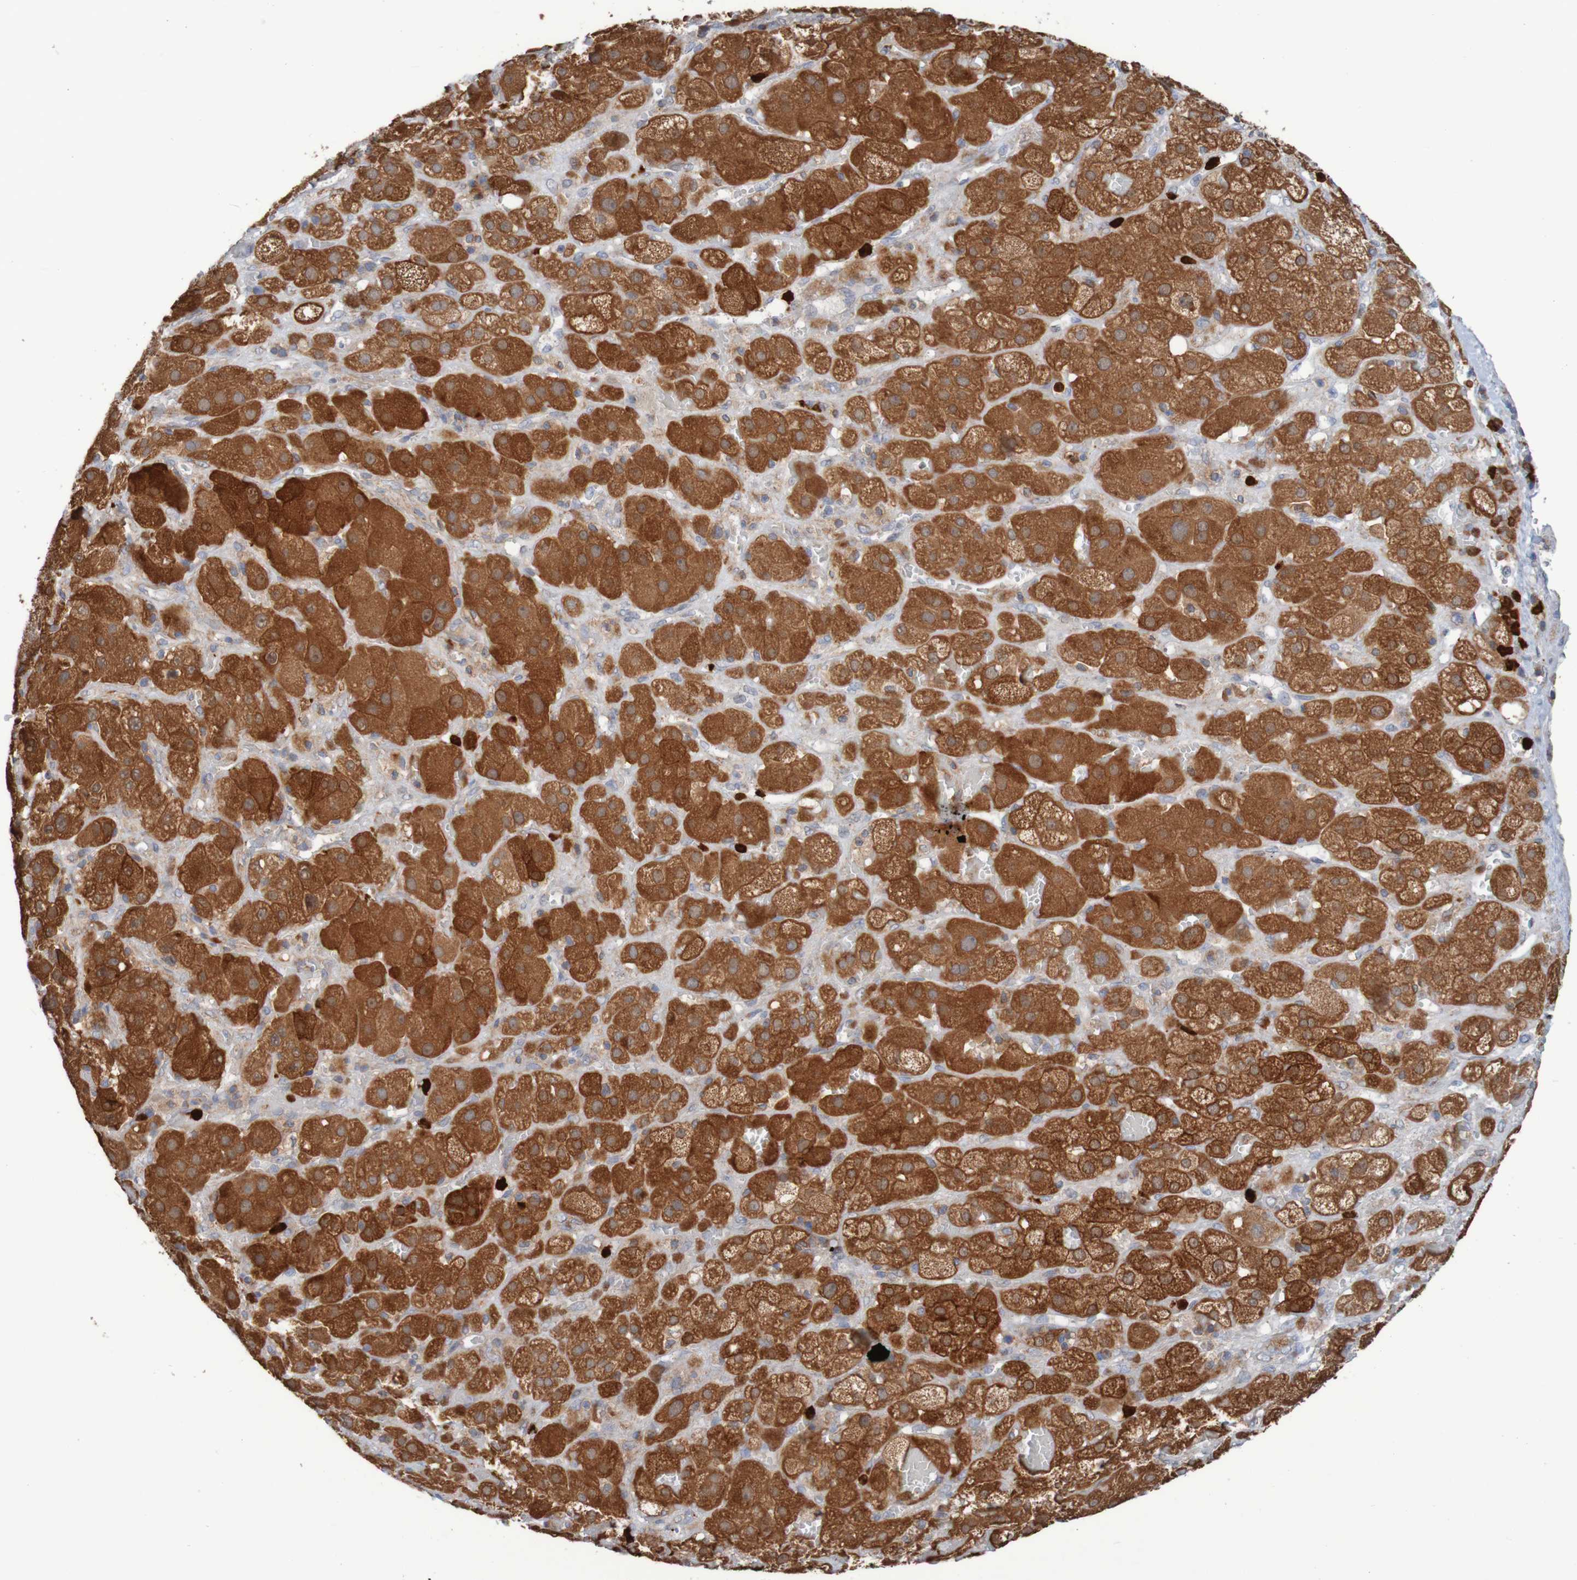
{"staining": {"intensity": "strong", "quantity": ">75%", "location": "cytoplasmic/membranous,nuclear"}, "tissue": "adrenal gland", "cell_type": "Glandular cells", "image_type": "normal", "snomed": [{"axis": "morphology", "description": "Normal tissue, NOS"}, {"axis": "topography", "description": "Adrenal gland"}], "caption": "Adrenal gland stained with DAB (3,3'-diaminobenzidine) immunohistochemistry (IHC) shows high levels of strong cytoplasmic/membranous,nuclear positivity in about >75% of glandular cells.", "gene": "PARP4", "patient": {"sex": "female", "age": 47}}